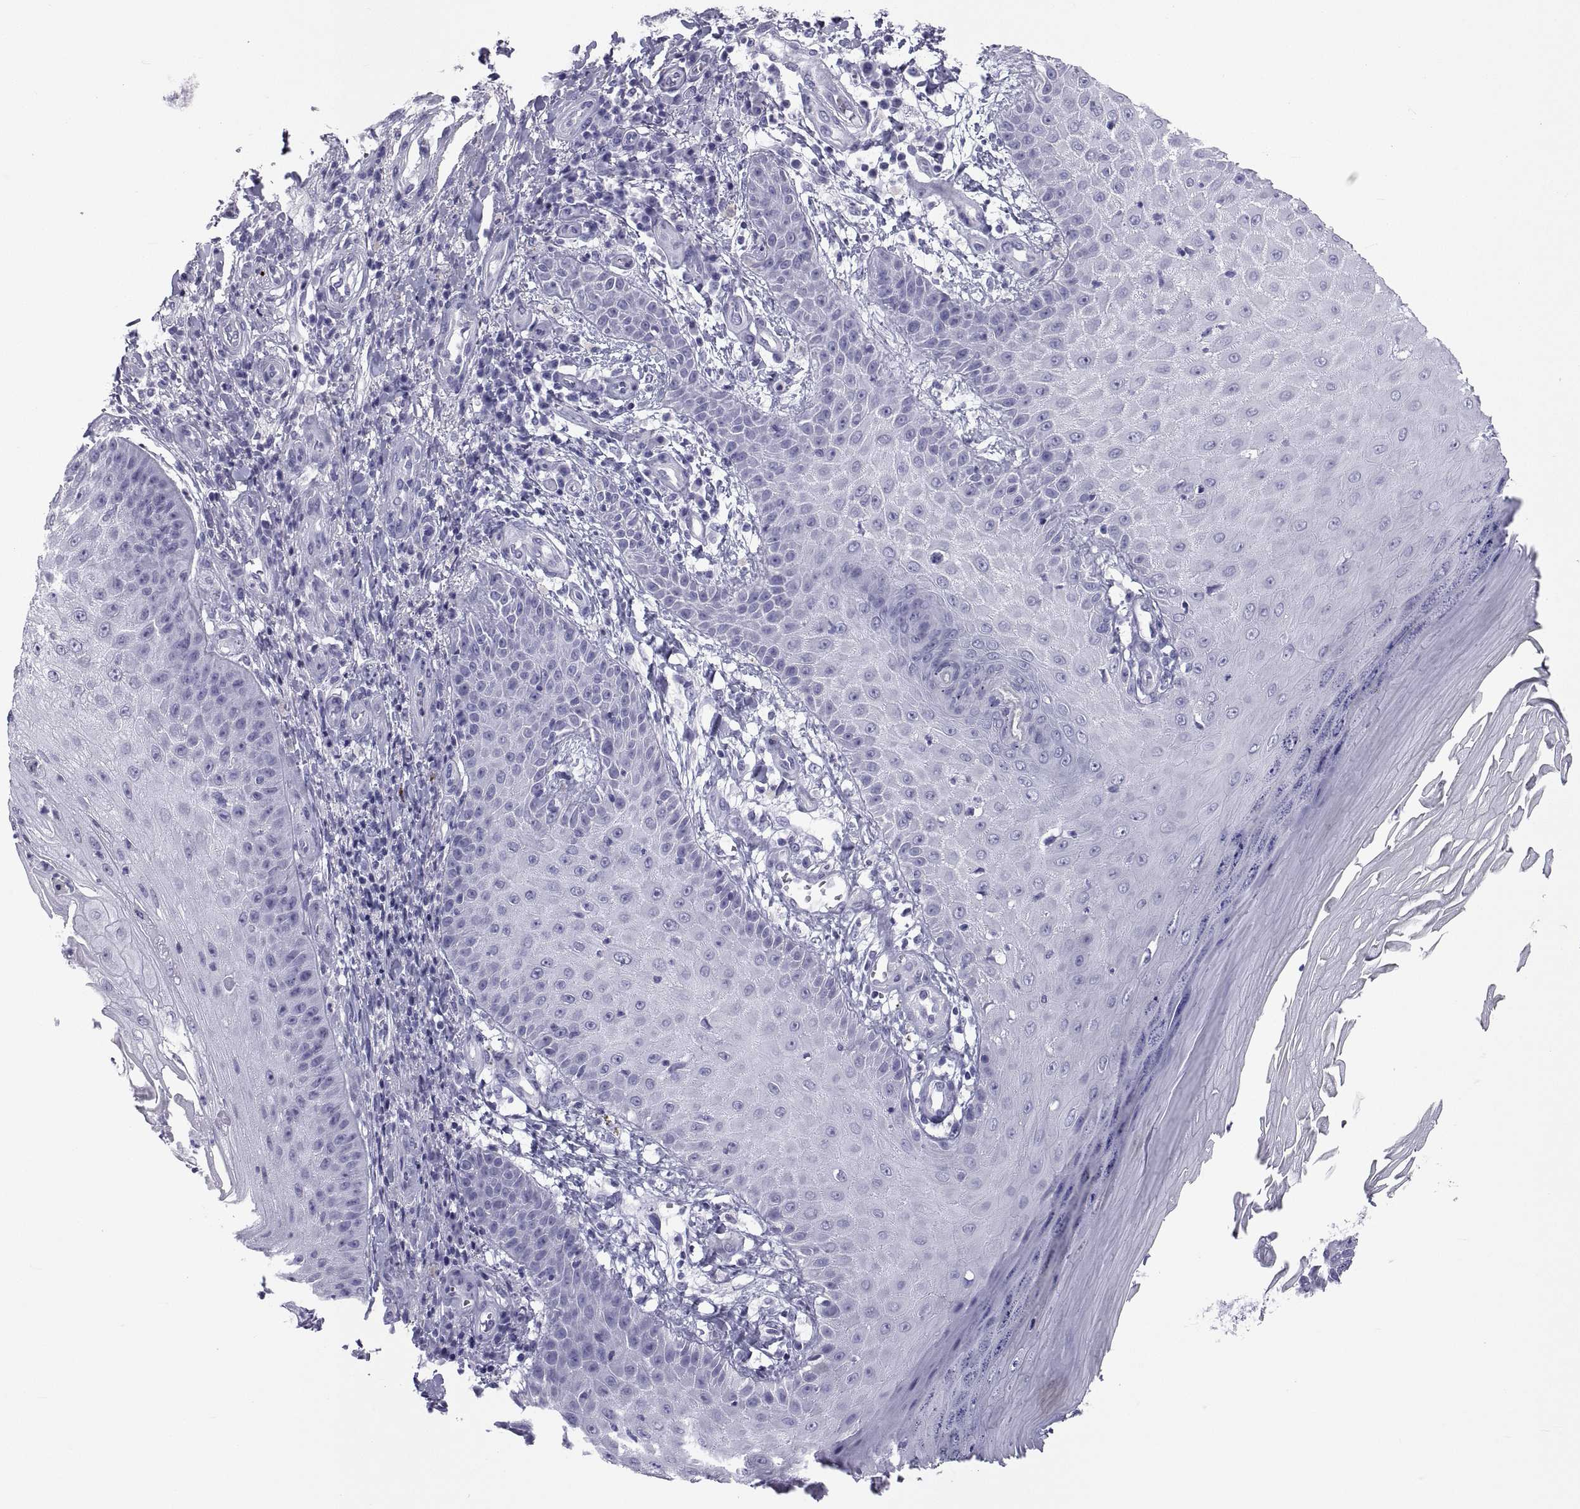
{"staining": {"intensity": "negative", "quantity": "none", "location": "none"}, "tissue": "skin cancer", "cell_type": "Tumor cells", "image_type": "cancer", "snomed": [{"axis": "morphology", "description": "Squamous cell carcinoma, NOS"}, {"axis": "topography", "description": "Skin"}], "caption": "Immunohistochemical staining of squamous cell carcinoma (skin) demonstrates no significant positivity in tumor cells.", "gene": "NPTX2", "patient": {"sex": "male", "age": 70}}